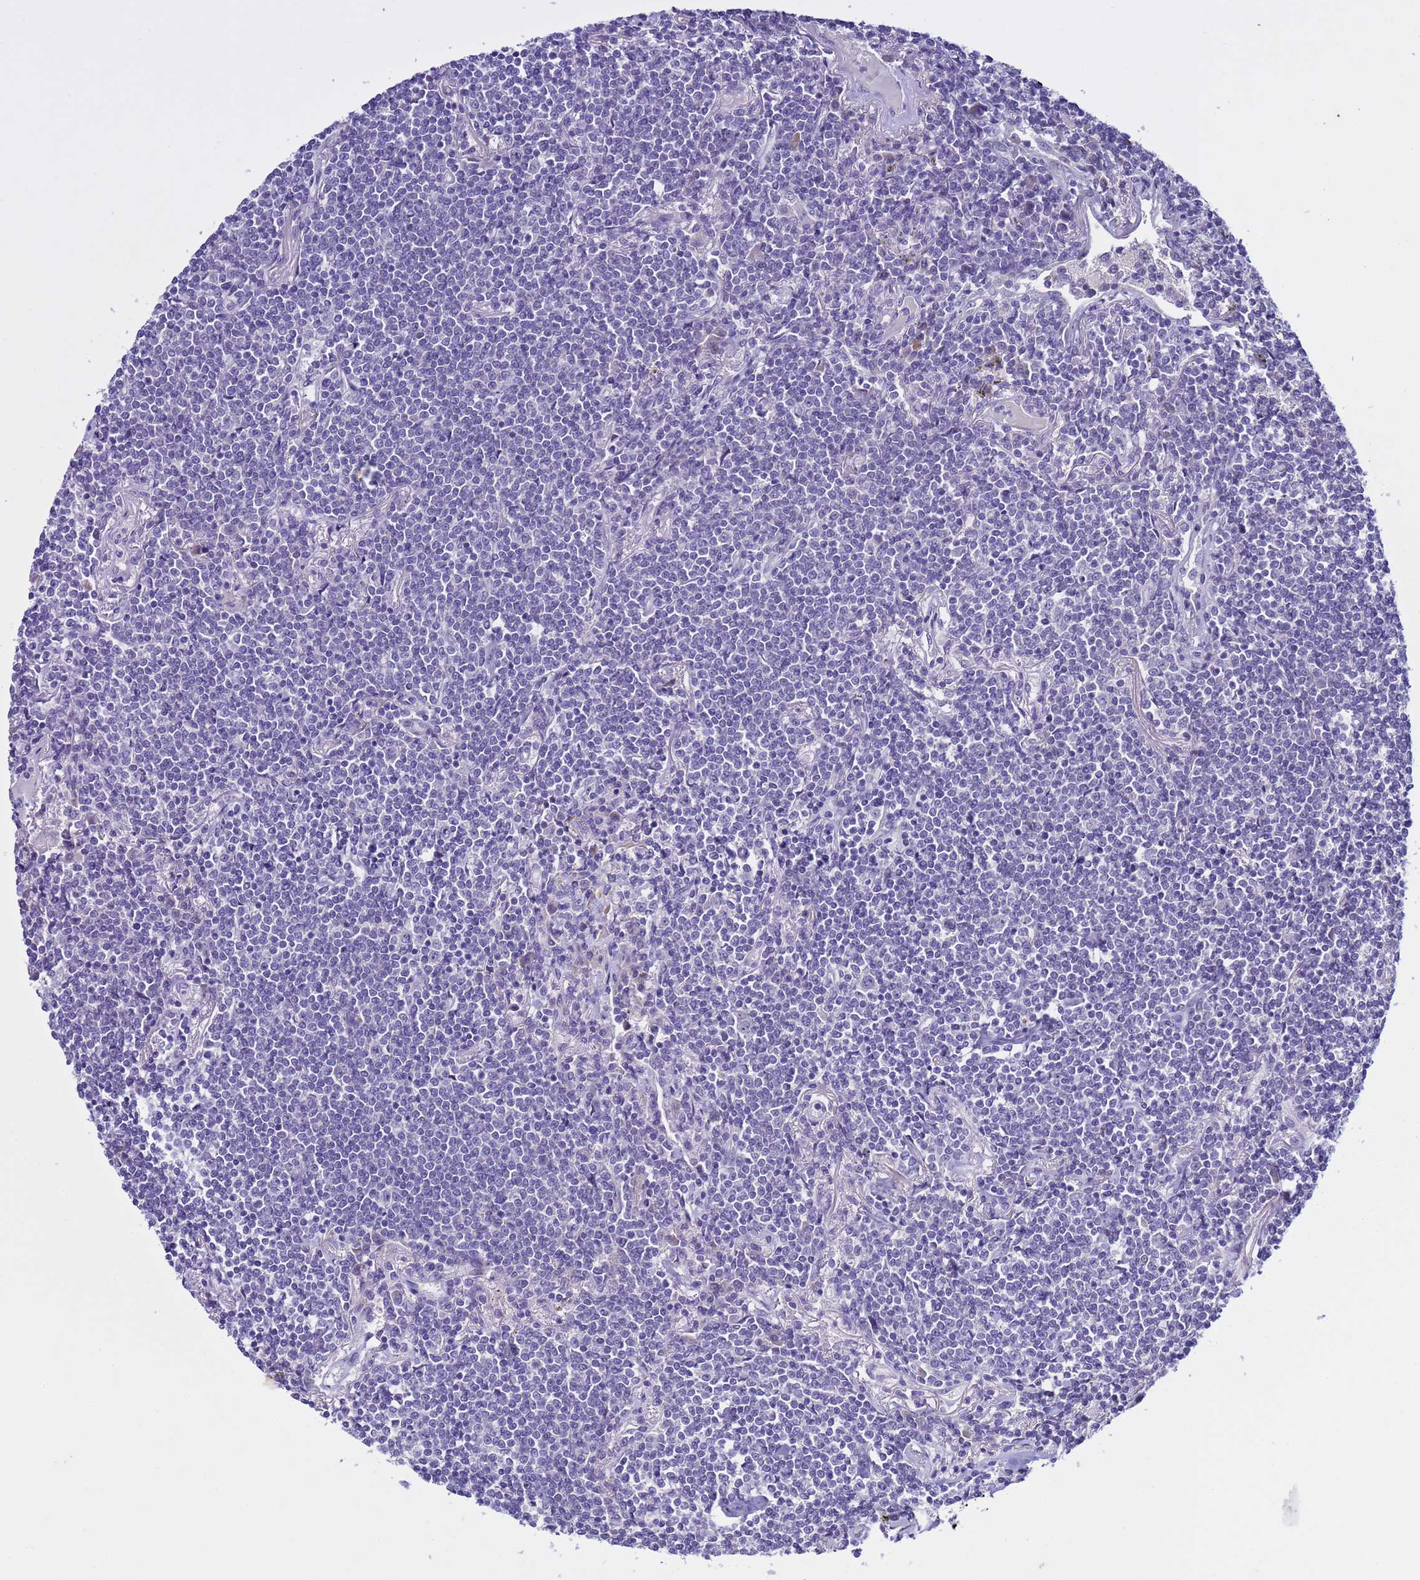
{"staining": {"intensity": "negative", "quantity": "none", "location": "none"}, "tissue": "lymphoma", "cell_type": "Tumor cells", "image_type": "cancer", "snomed": [{"axis": "morphology", "description": "Malignant lymphoma, non-Hodgkin's type, Low grade"}, {"axis": "topography", "description": "Lung"}], "caption": "The immunohistochemistry (IHC) image has no significant expression in tumor cells of malignant lymphoma, non-Hodgkin's type (low-grade) tissue.", "gene": "IGSF11", "patient": {"sex": "female", "age": 71}}